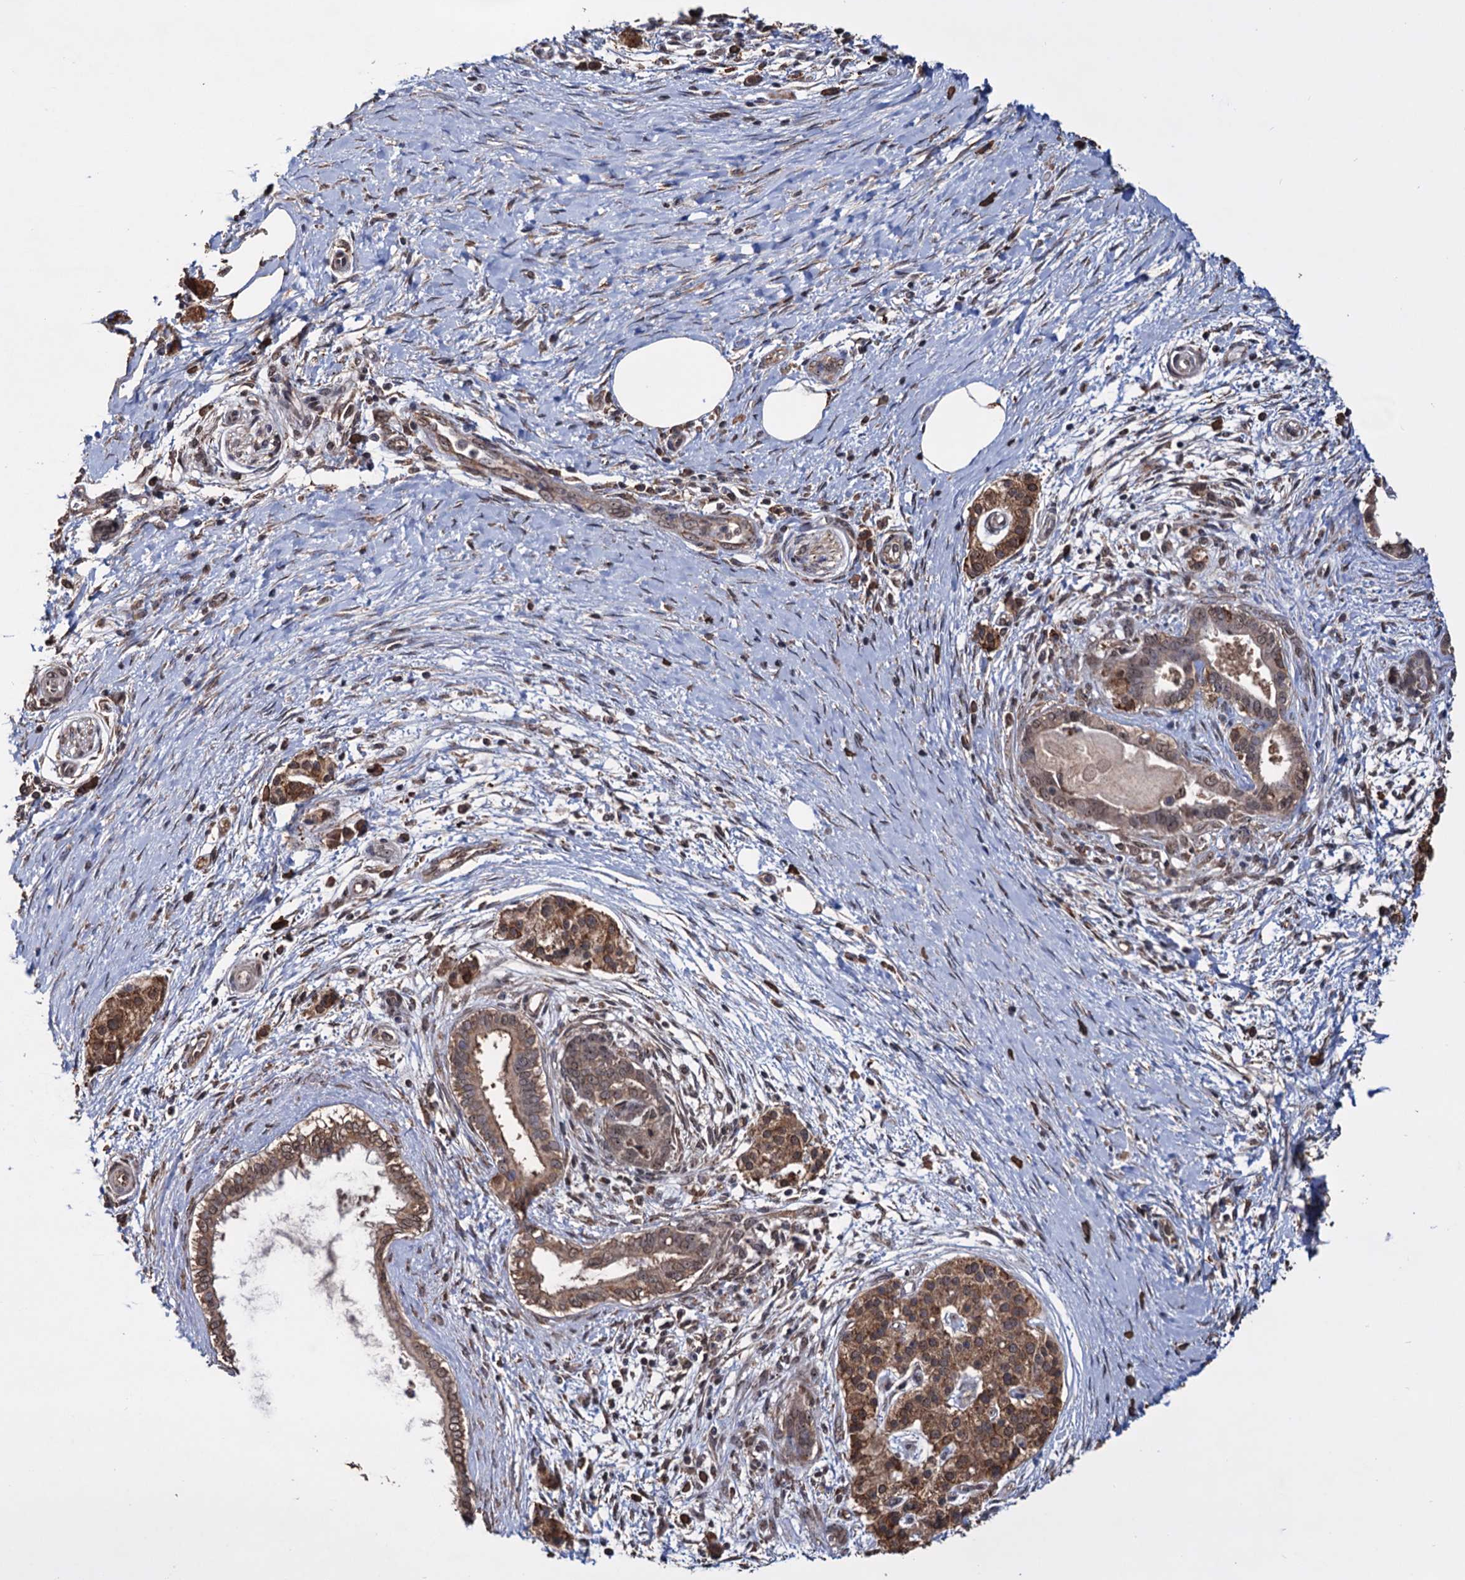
{"staining": {"intensity": "moderate", "quantity": ">75%", "location": "cytoplasmic/membranous"}, "tissue": "pancreatic cancer", "cell_type": "Tumor cells", "image_type": "cancer", "snomed": [{"axis": "morphology", "description": "Adenocarcinoma, NOS"}, {"axis": "topography", "description": "Pancreas"}], "caption": "Tumor cells exhibit medium levels of moderate cytoplasmic/membranous positivity in approximately >75% of cells in human adenocarcinoma (pancreatic).", "gene": "TBC1D12", "patient": {"sex": "male", "age": 58}}